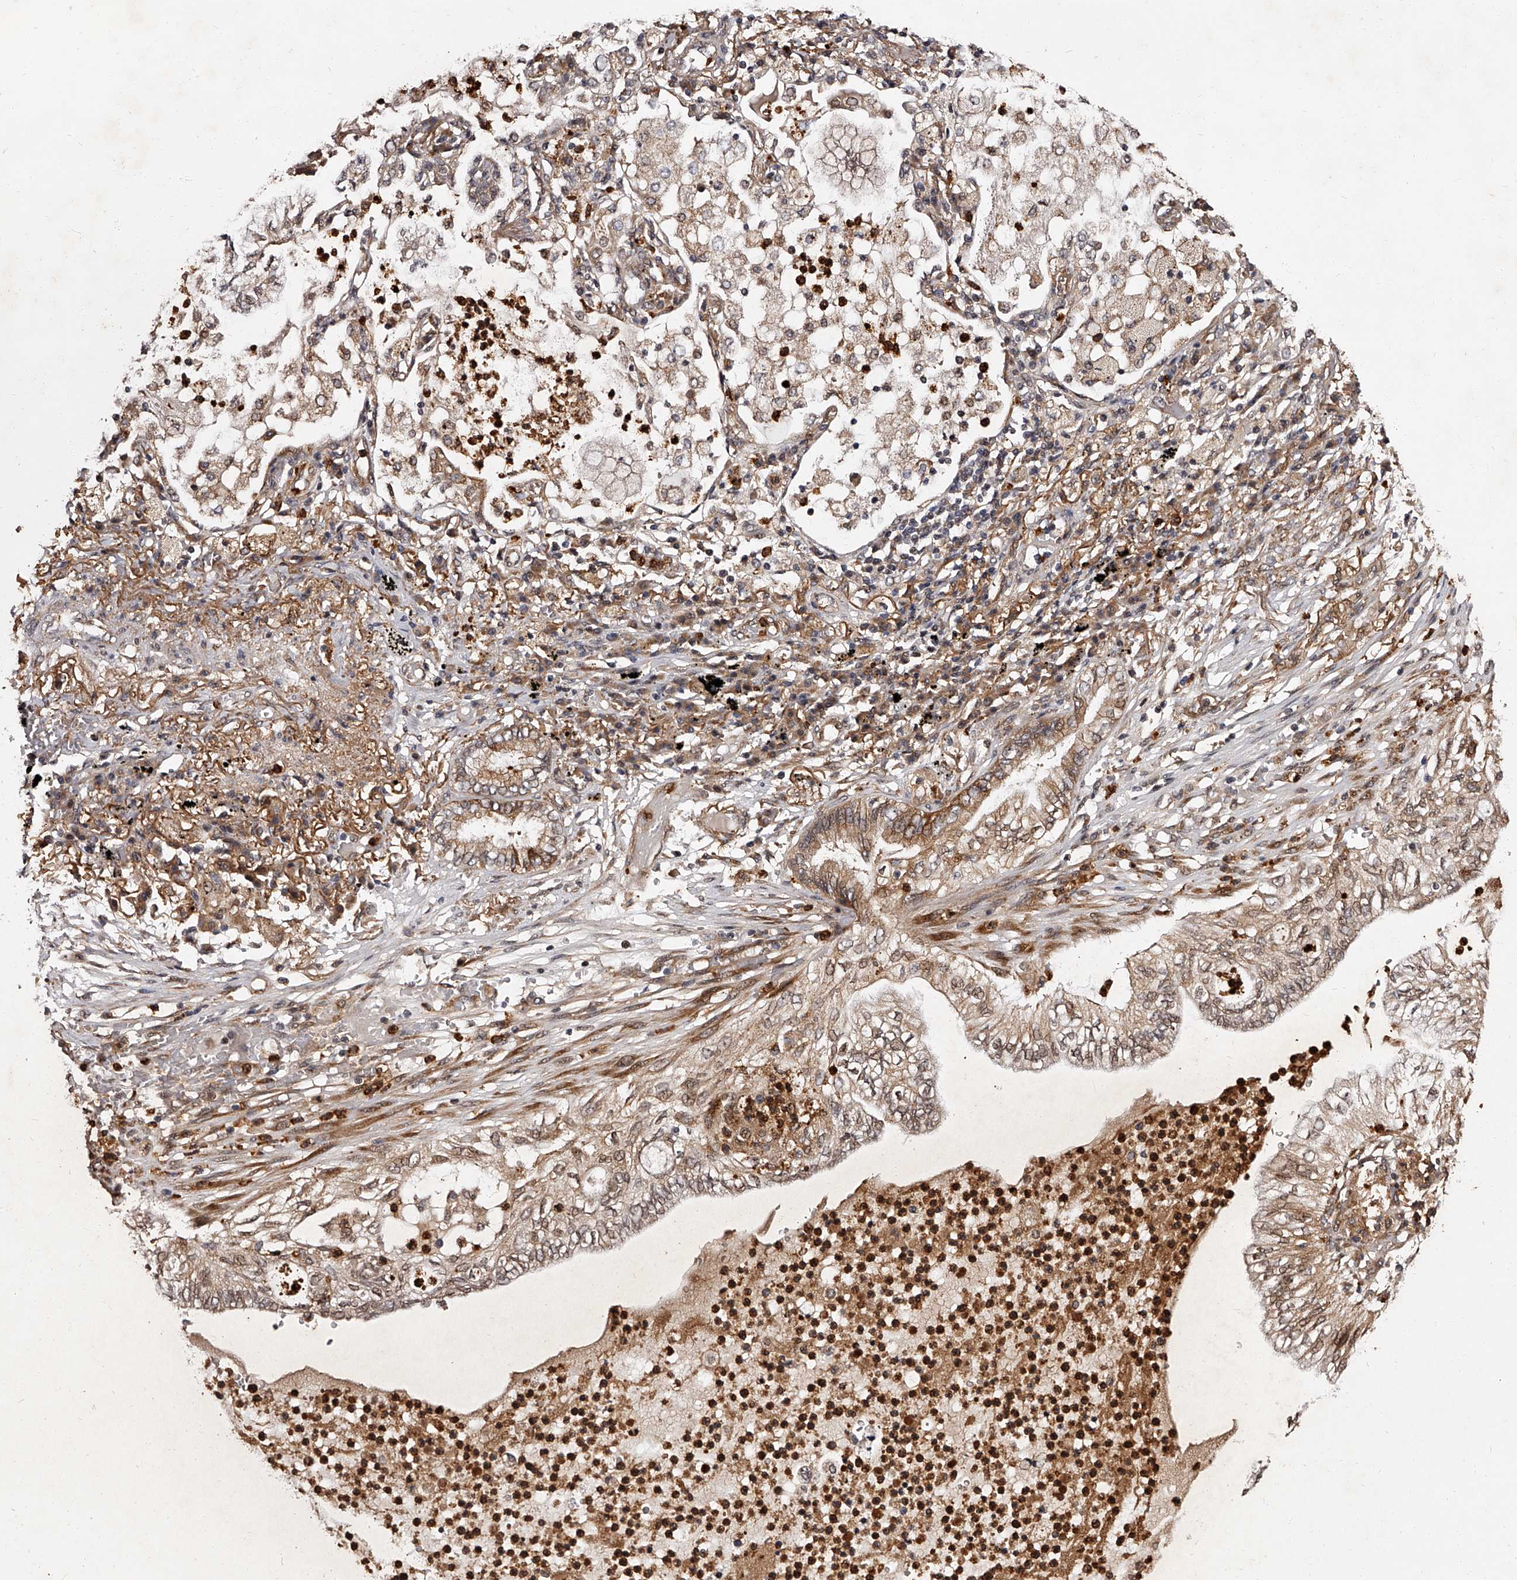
{"staining": {"intensity": "weak", "quantity": ">75%", "location": "cytoplasmic/membranous,nuclear"}, "tissue": "lung cancer", "cell_type": "Tumor cells", "image_type": "cancer", "snomed": [{"axis": "morphology", "description": "Normal tissue, NOS"}, {"axis": "morphology", "description": "Adenocarcinoma, NOS"}, {"axis": "topography", "description": "Bronchus"}, {"axis": "topography", "description": "Lung"}], "caption": "This photomicrograph exhibits lung cancer (adenocarcinoma) stained with immunohistochemistry (IHC) to label a protein in brown. The cytoplasmic/membranous and nuclear of tumor cells show weak positivity for the protein. Nuclei are counter-stained blue.", "gene": "RSC1A1", "patient": {"sex": "female", "age": 70}}